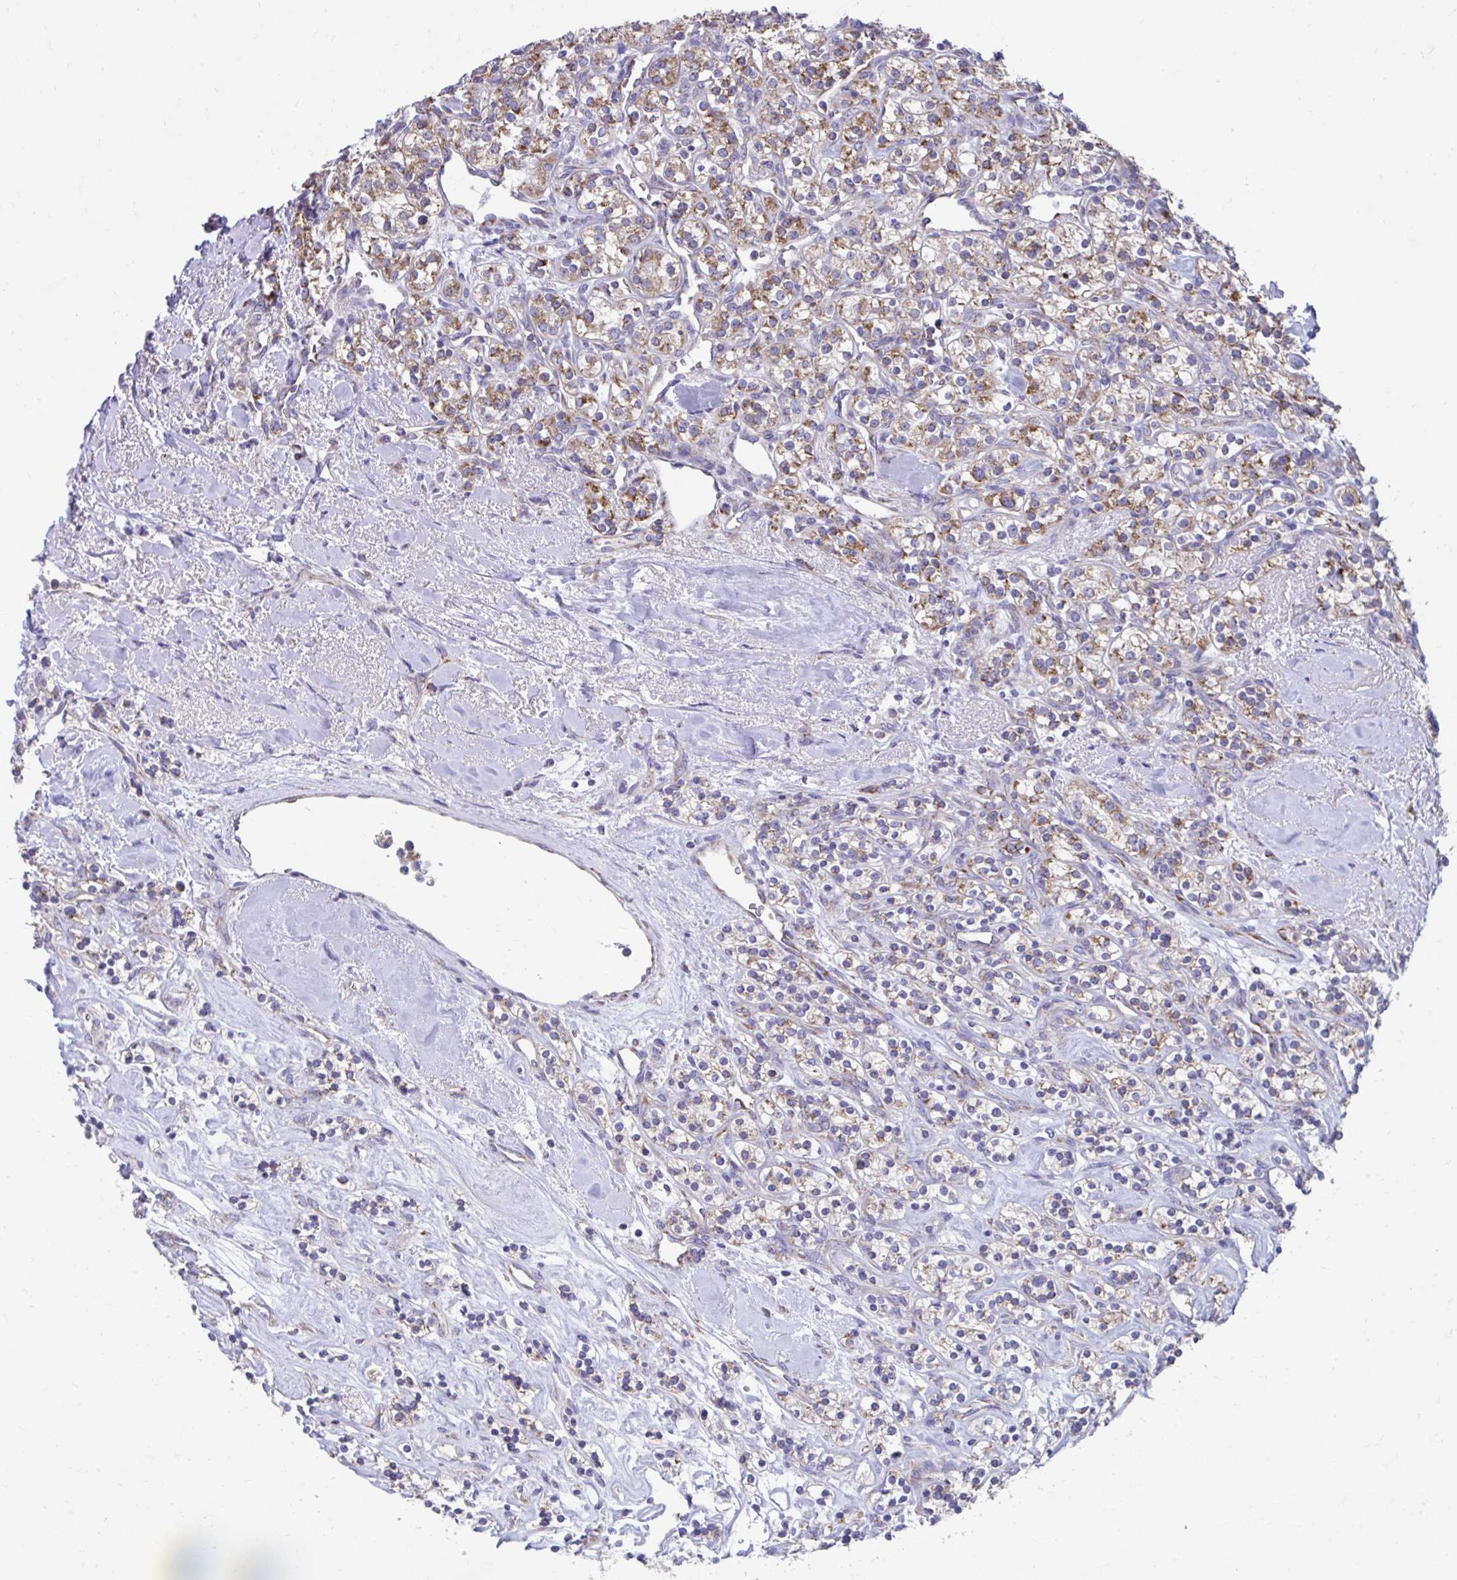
{"staining": {"intensity": "moderate", "quantity": "25%-75%", "location": "cytoplasmic/membranous"}, "tissue": "renal cancer", "cell_type": "Tumor cells", "image_type": "cancer", "snomed": [{"axis": "morphology", "description": "Adenocarcinoma, NOS"}, {"axis": "topography", "description": "Kidney"}], "caption": "Tumor cells demonstrate medium levels of moderate cytoplasmic/membranous expression in about 25%-75% of cells in renal adenocarcinoma.", "gene": "LINGO4", "patient": {"sex": "male", "age": 77}}